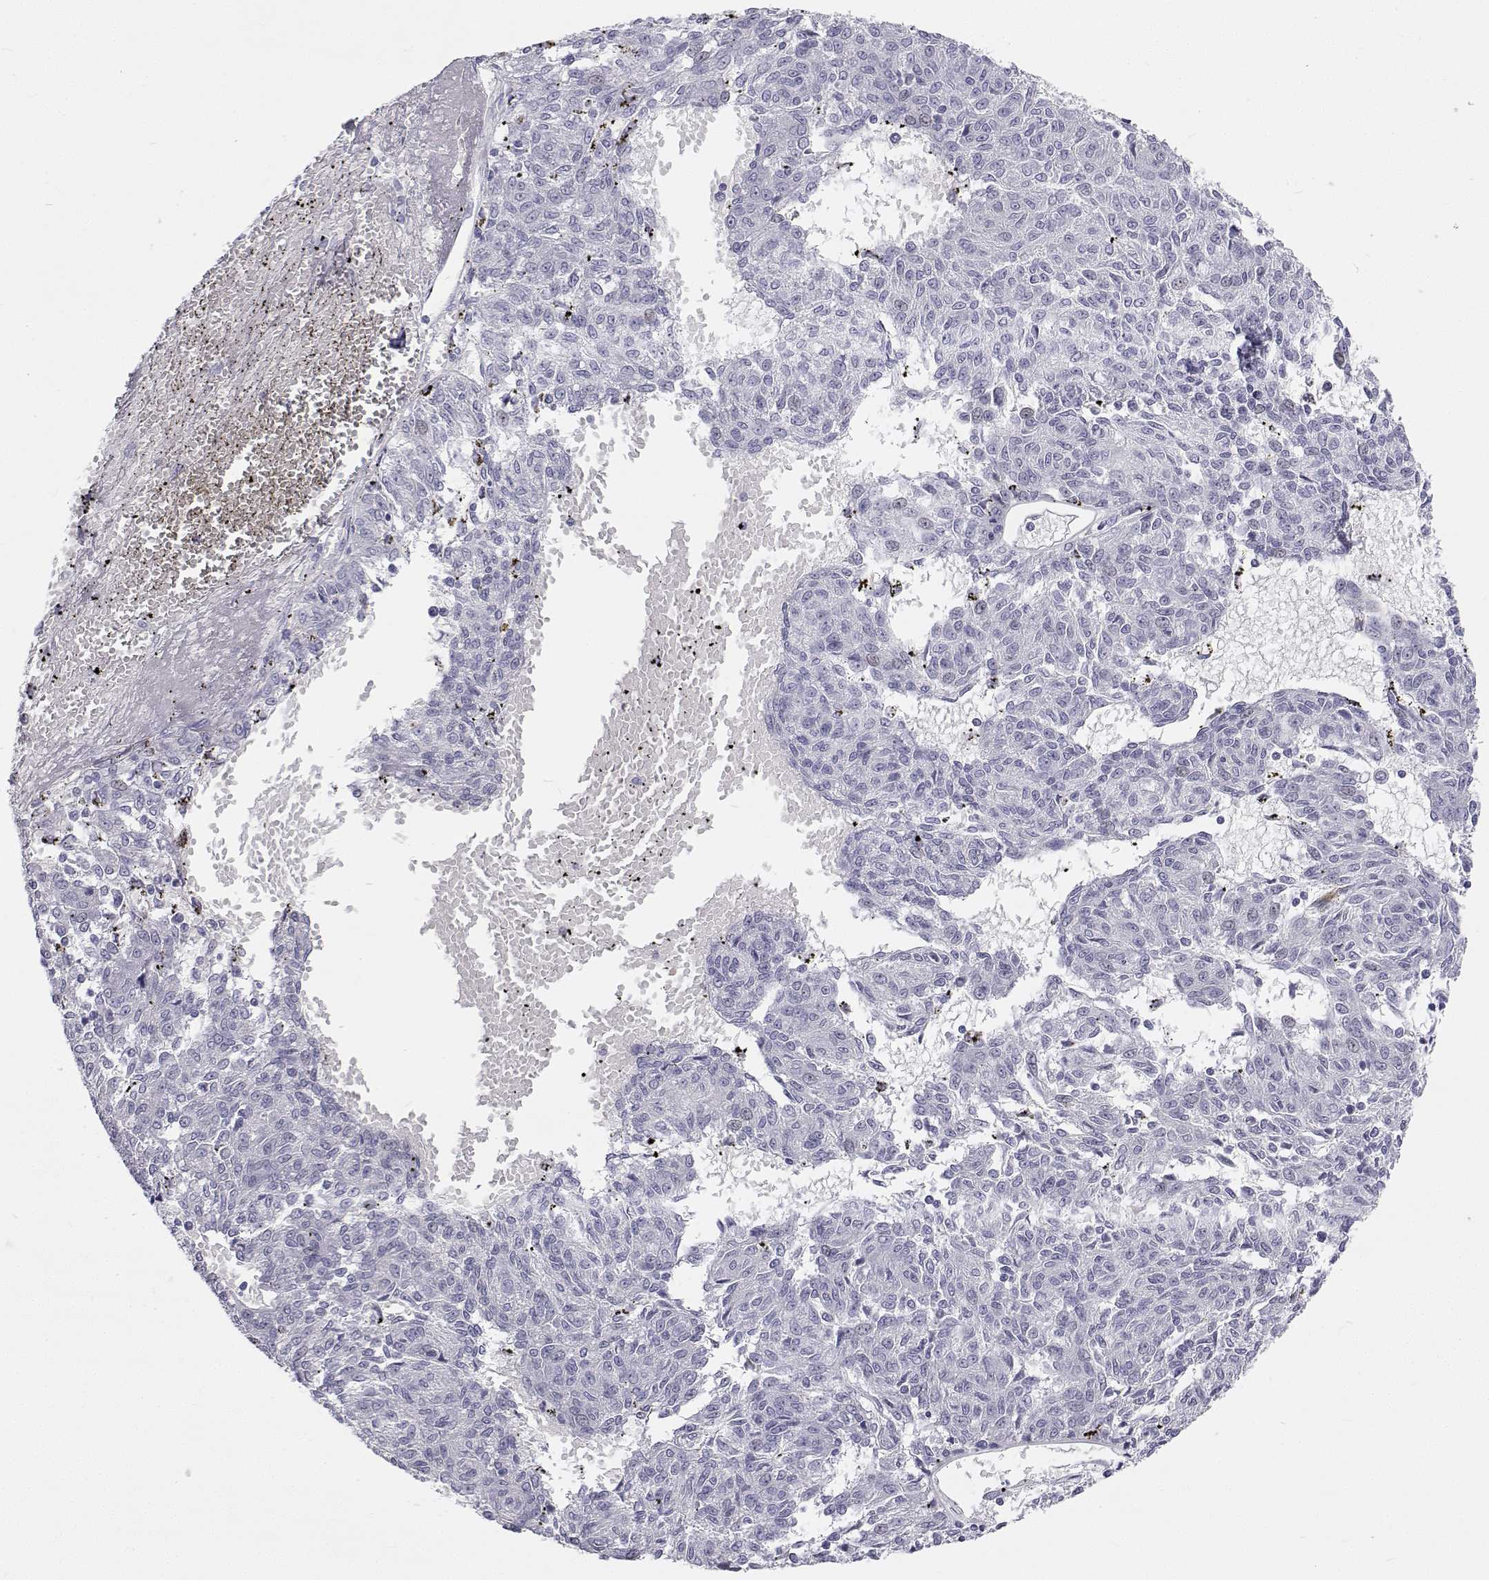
{"staining": {"intensity": "negative", "quantity": "none", "location": "none"}, "tissue": "melanoma", "cell_type": "Tumor cells", "image_type": "cancer", "snomed": [{"axis": "morphology", "description": "Malignant melanoma, NOS"}, {"axis": "topography", "description": "Skin"}], "caption": "A micrograph of human melanoma is negative for staining in tumor cells. The staining is performed using DAB (3,3'-diaminobenzidine) brown chromogen with nuclei counter-stained in using hematoxylin.", "gene": "TTN", "patient": {"sex": "female", "age": 72}}